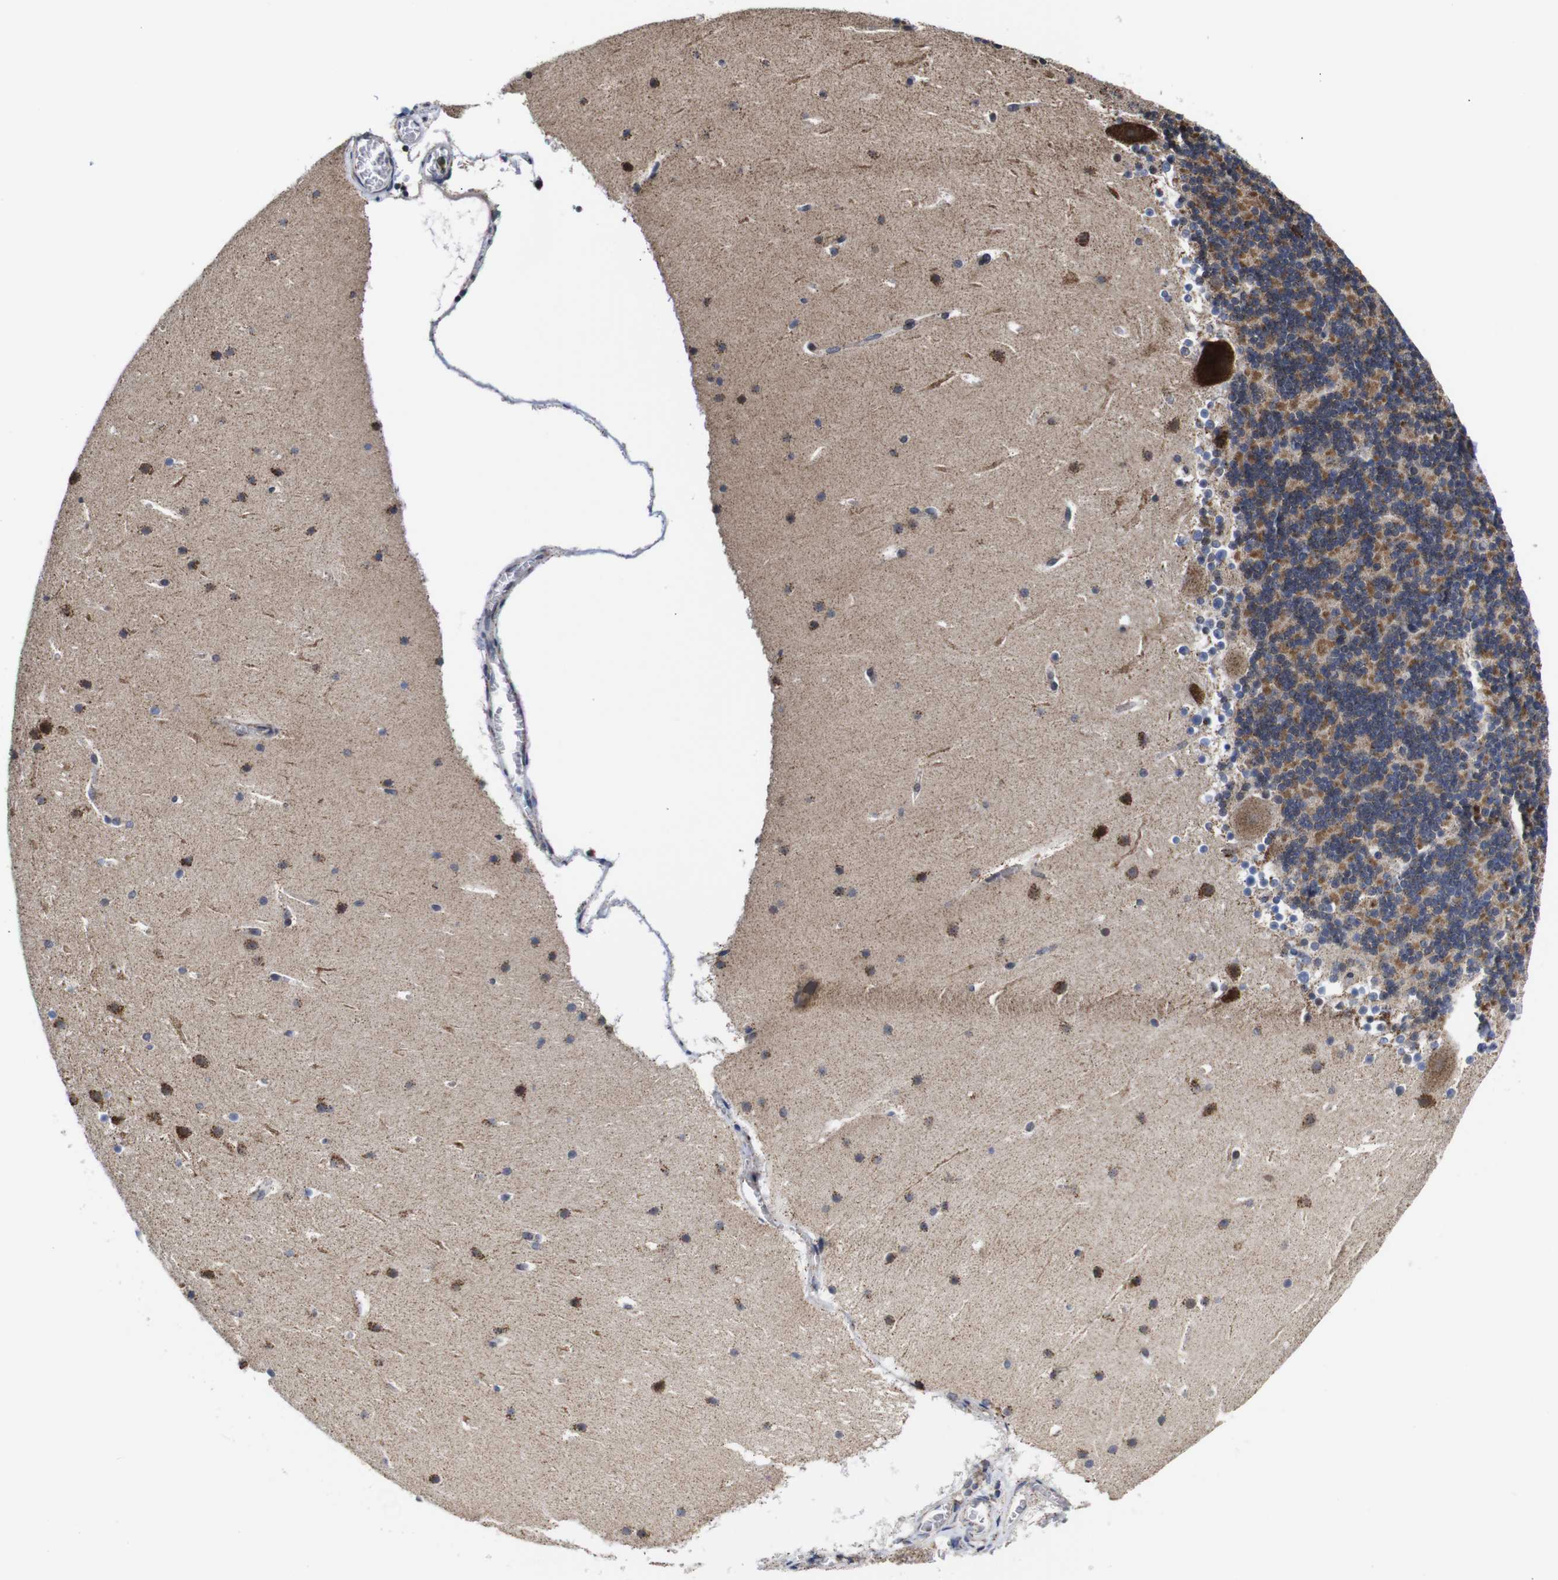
{"staining": {"intensity": "strong", "quantity": "25%-75%", "location": "nuclear"}, "tissue": "cerebellum", "cell_type": "Cells in granular layer", "image_type": "normal", "snomed": [{"axis": "morphology", "description": "Normal tissue, NOS"}, {"axis": "topography", "description": "Cerebellum"}], "caption": "There is high levels of strong nuclear expression in cells in granular layer of normal cerebellum, as demonstrated by immunohistochemical staining (brown color).", "gene": "C17orf80", "patient": {"sex": "male", "age": 45}}